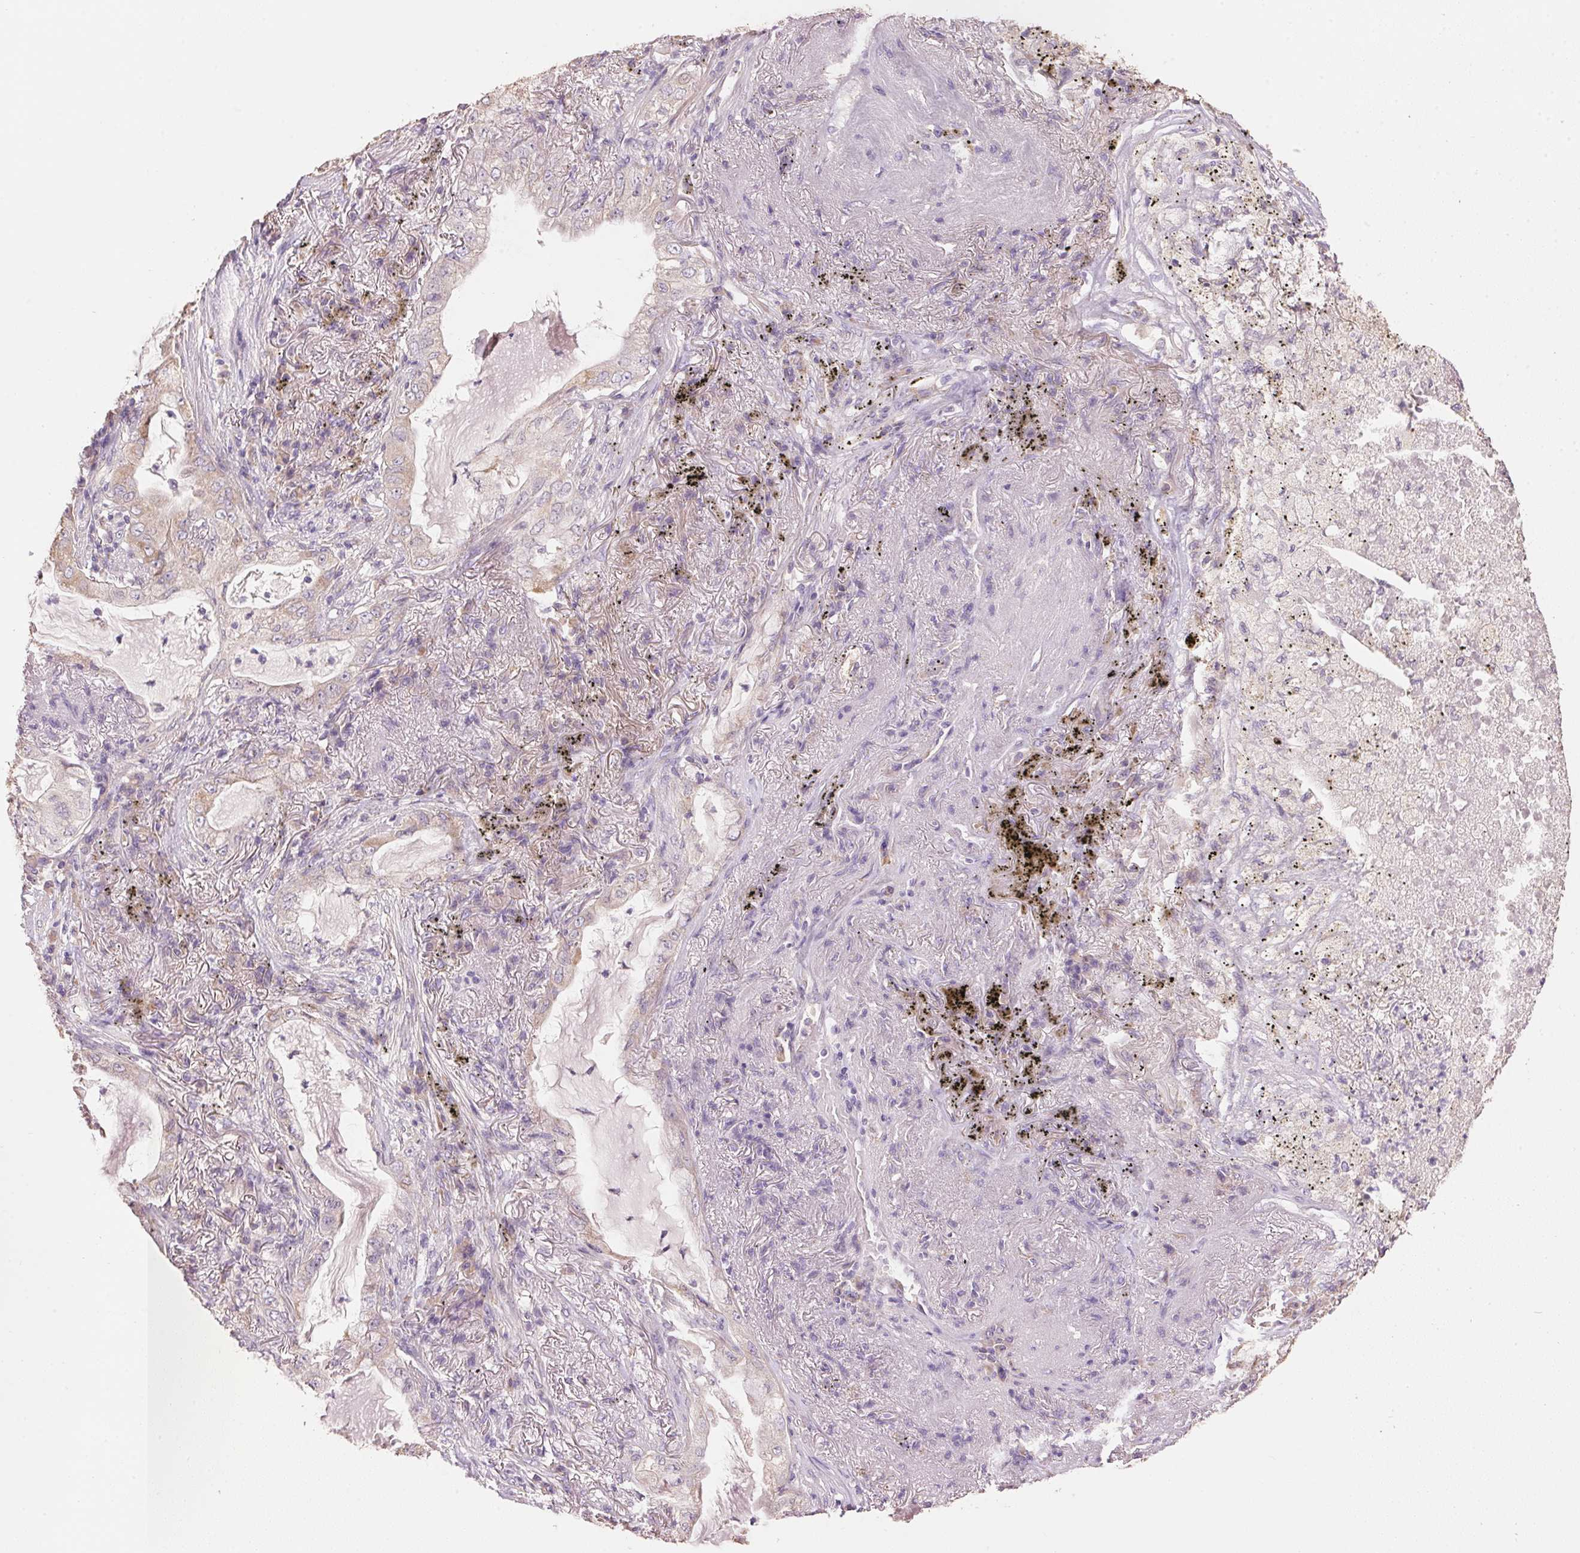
{"staining": {"intensity": "weak", "quantity": "<25%", "location": "cytoplasmic/membranous"}, "tissue": "lung cancer", "cell_type": "Tumor cells", "image_type": "cancer", "snomed": [{"axis": "morphology", "description": "Adenocarcinoma, NOS"}, {"axis": "topography", "description": "Lung"}], "caption": "Immunohistochemical staining of human adenocarcinoma (lung) demonstrates no significant expression in tumor cells.", "gene": "LYZL6", "patient": {"sex": "female", "age": 73}}